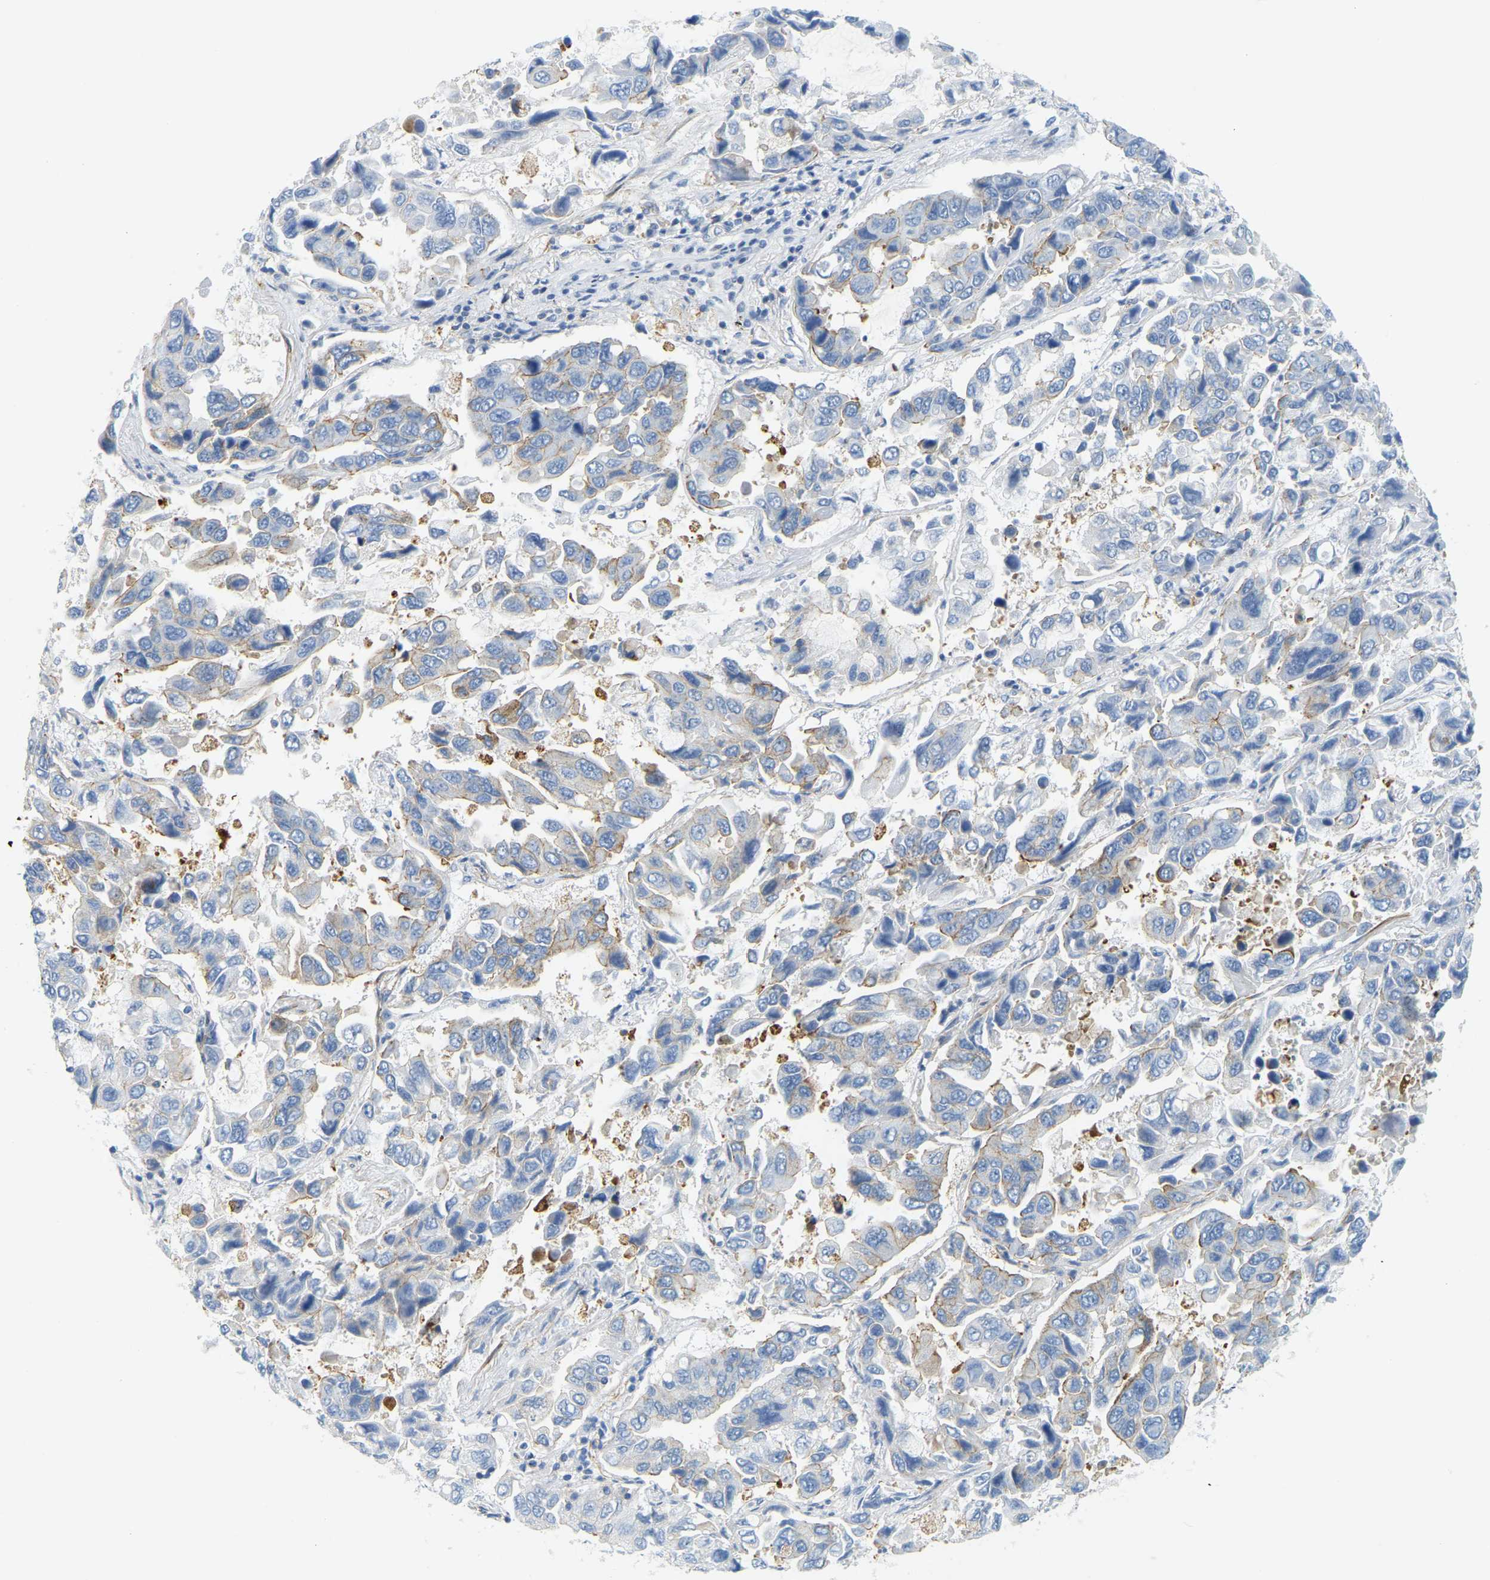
{"staining": {"intensity": "weak", "quantity": "<25%", "location": "cytoplasmic/membranous"}, "tissue": "lung cancer", "cell_type": "Tumor cells", "image_type": "cancer", "snomed": [{"axis": "morphology", "description": "Adenocarcinoma, NOS"}, {"axis": "topography", "description": "Lung"}], "caption": "Image shows no significant protein positivity in tumor cells of adenocarcinoma (lung).", "gene": "MYL3", "patient": {"sex": "male", "age": 64}}